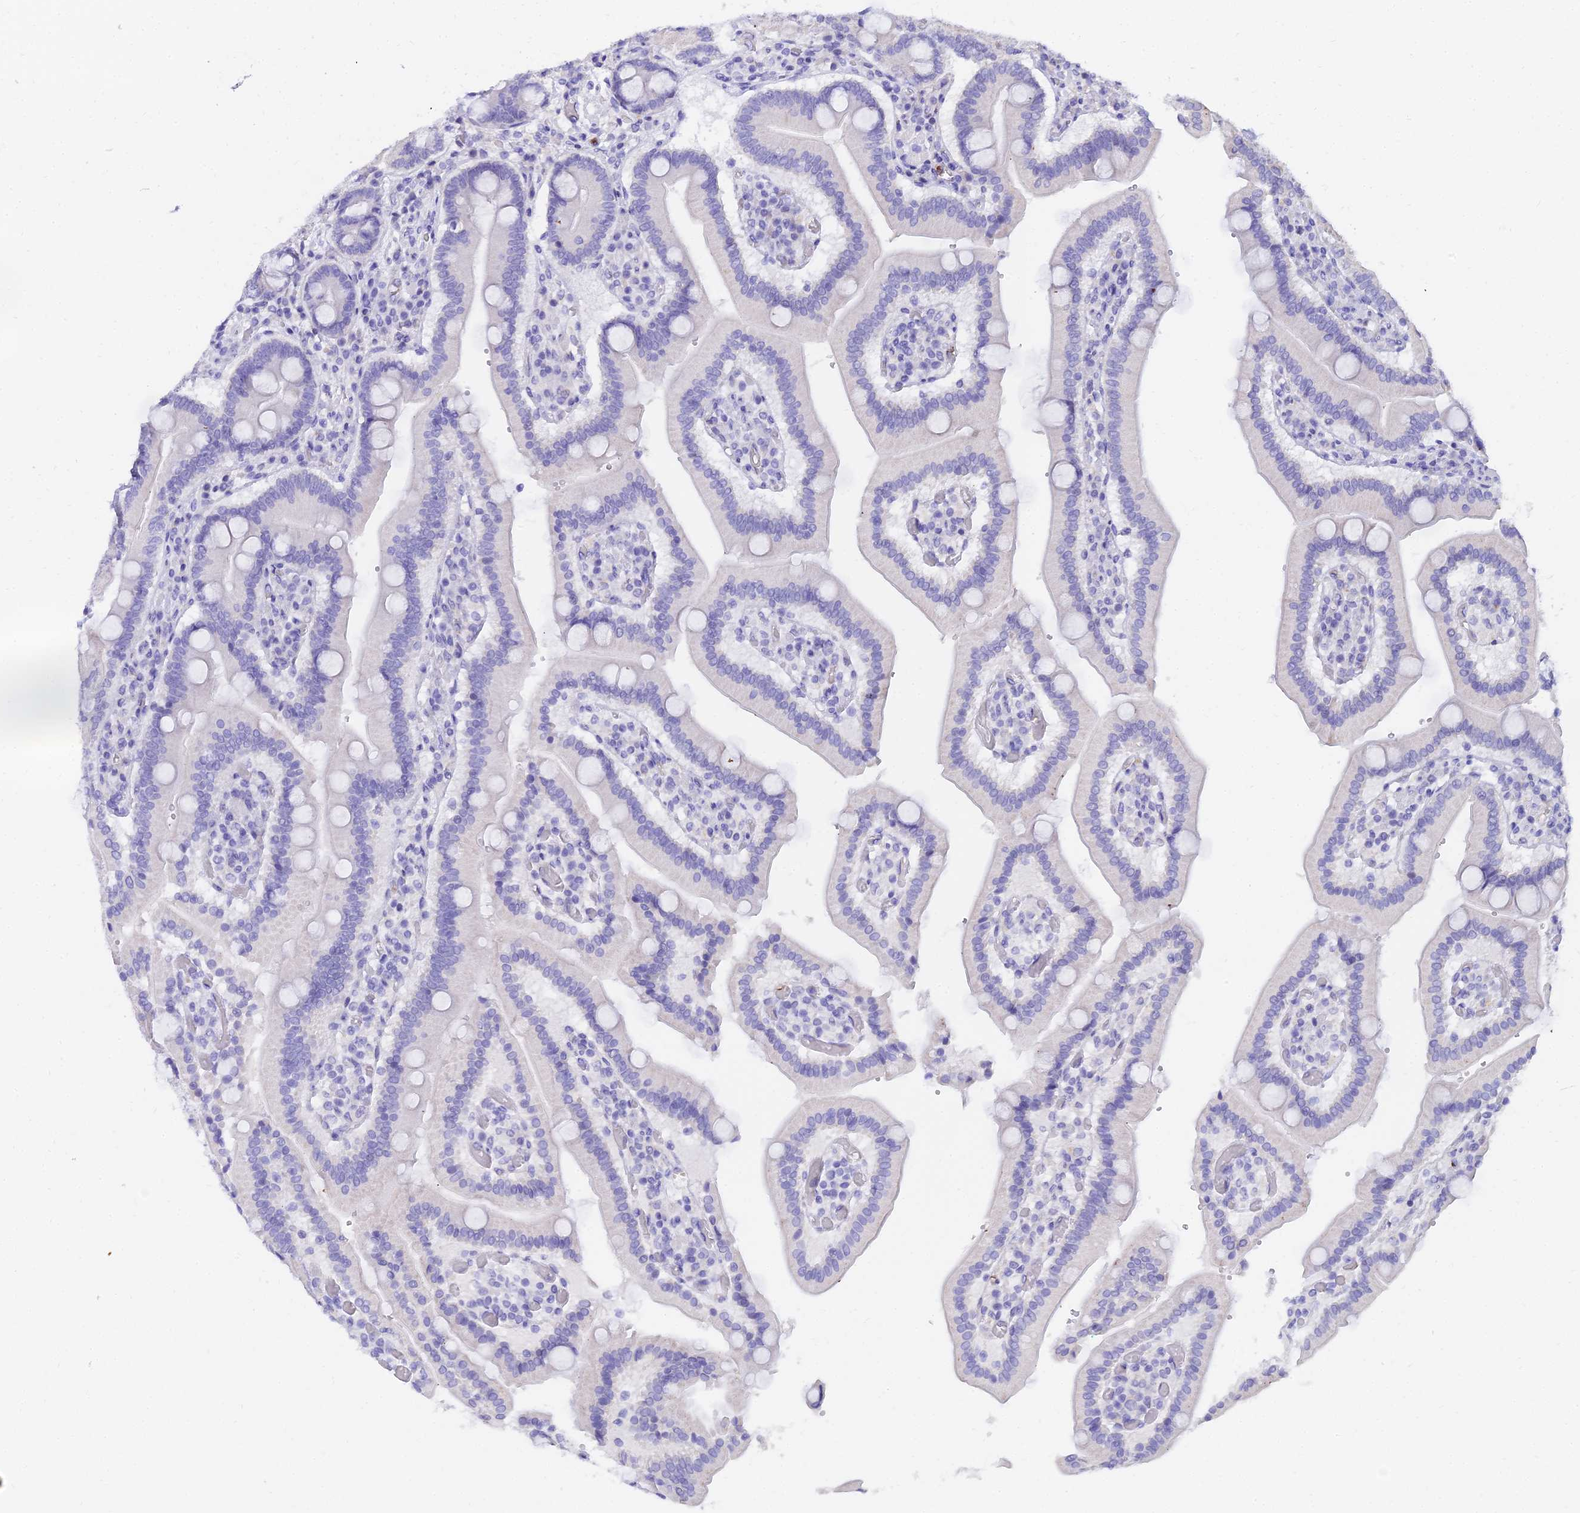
{"staining": {"intensity": "negative", "quantity": "none", "location": "none"}, "tissue": "duodenum", "cell_type": "Glandular cells", "image_type": "normal", "snomed": [{"axis": "morphology", "description": "Normal tissue, NOS"}, {"axis": "topography", "description": "Duodenum"}], "caption": "This is an immunohistochemistry (IHC) photomicrograph of benign duodenum. There is no positivity in glandular cells.", "gene": "VWC2L", "patient": {"sex": "female", "age": 62}}